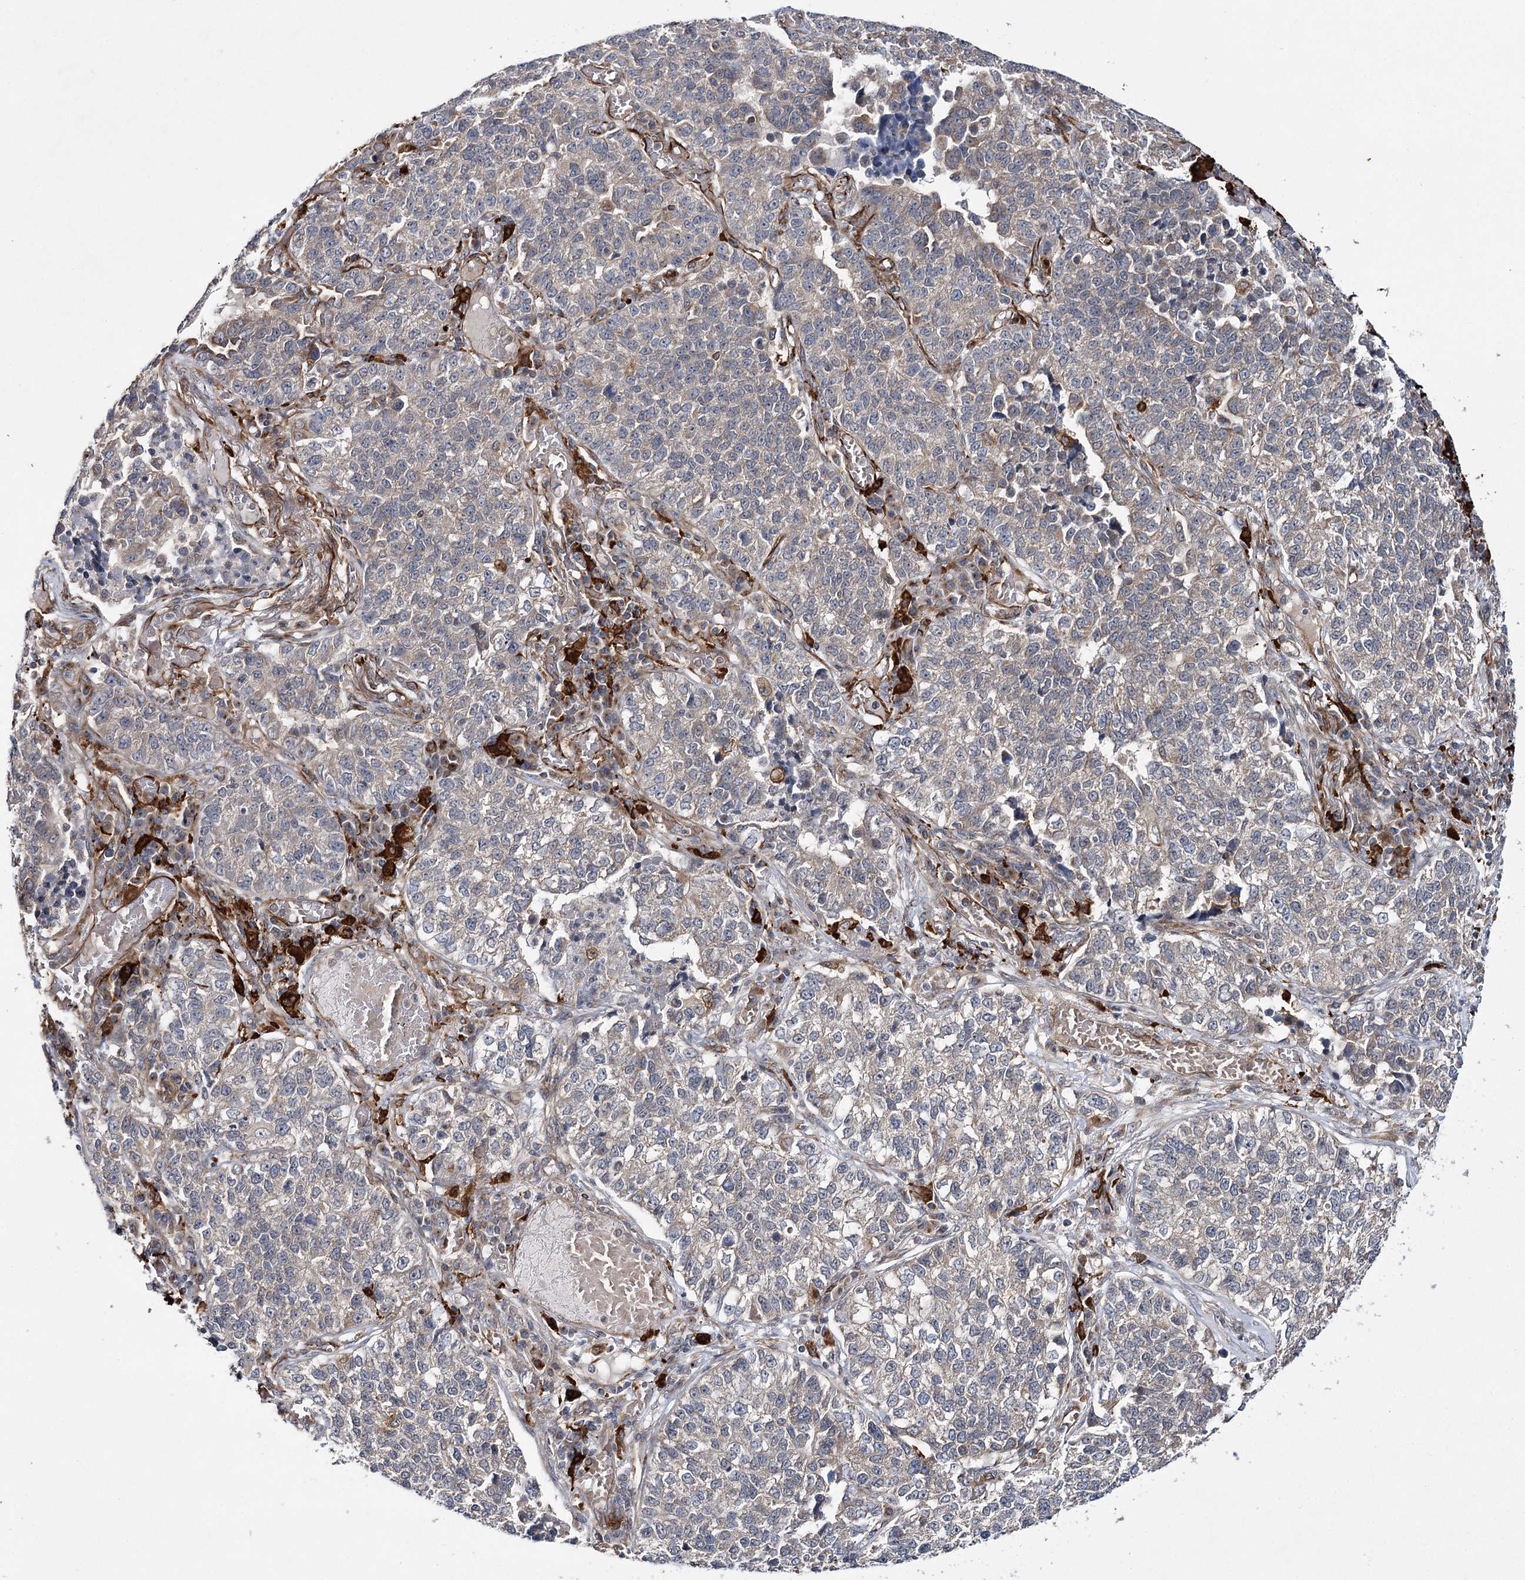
{"staining": {"intensity": "weak", "quantity": "<25%", "location": "cytoplasmic/membranous"}, "tissue": "lung cancer", "cell_type": "Tumor cells", "image_type": "cancer", "snomed": [{"axis": "morphology", "description": "Adenocarcinoma, NOS"}, {"axis": "topography", "description": "Lung"}], "caption": "Tumor cells are negative for brown protein staining in lung cancer (adenocarcinoma).", "gene": "DPEP2", "patient": {"sex": "male", "age": 49}}